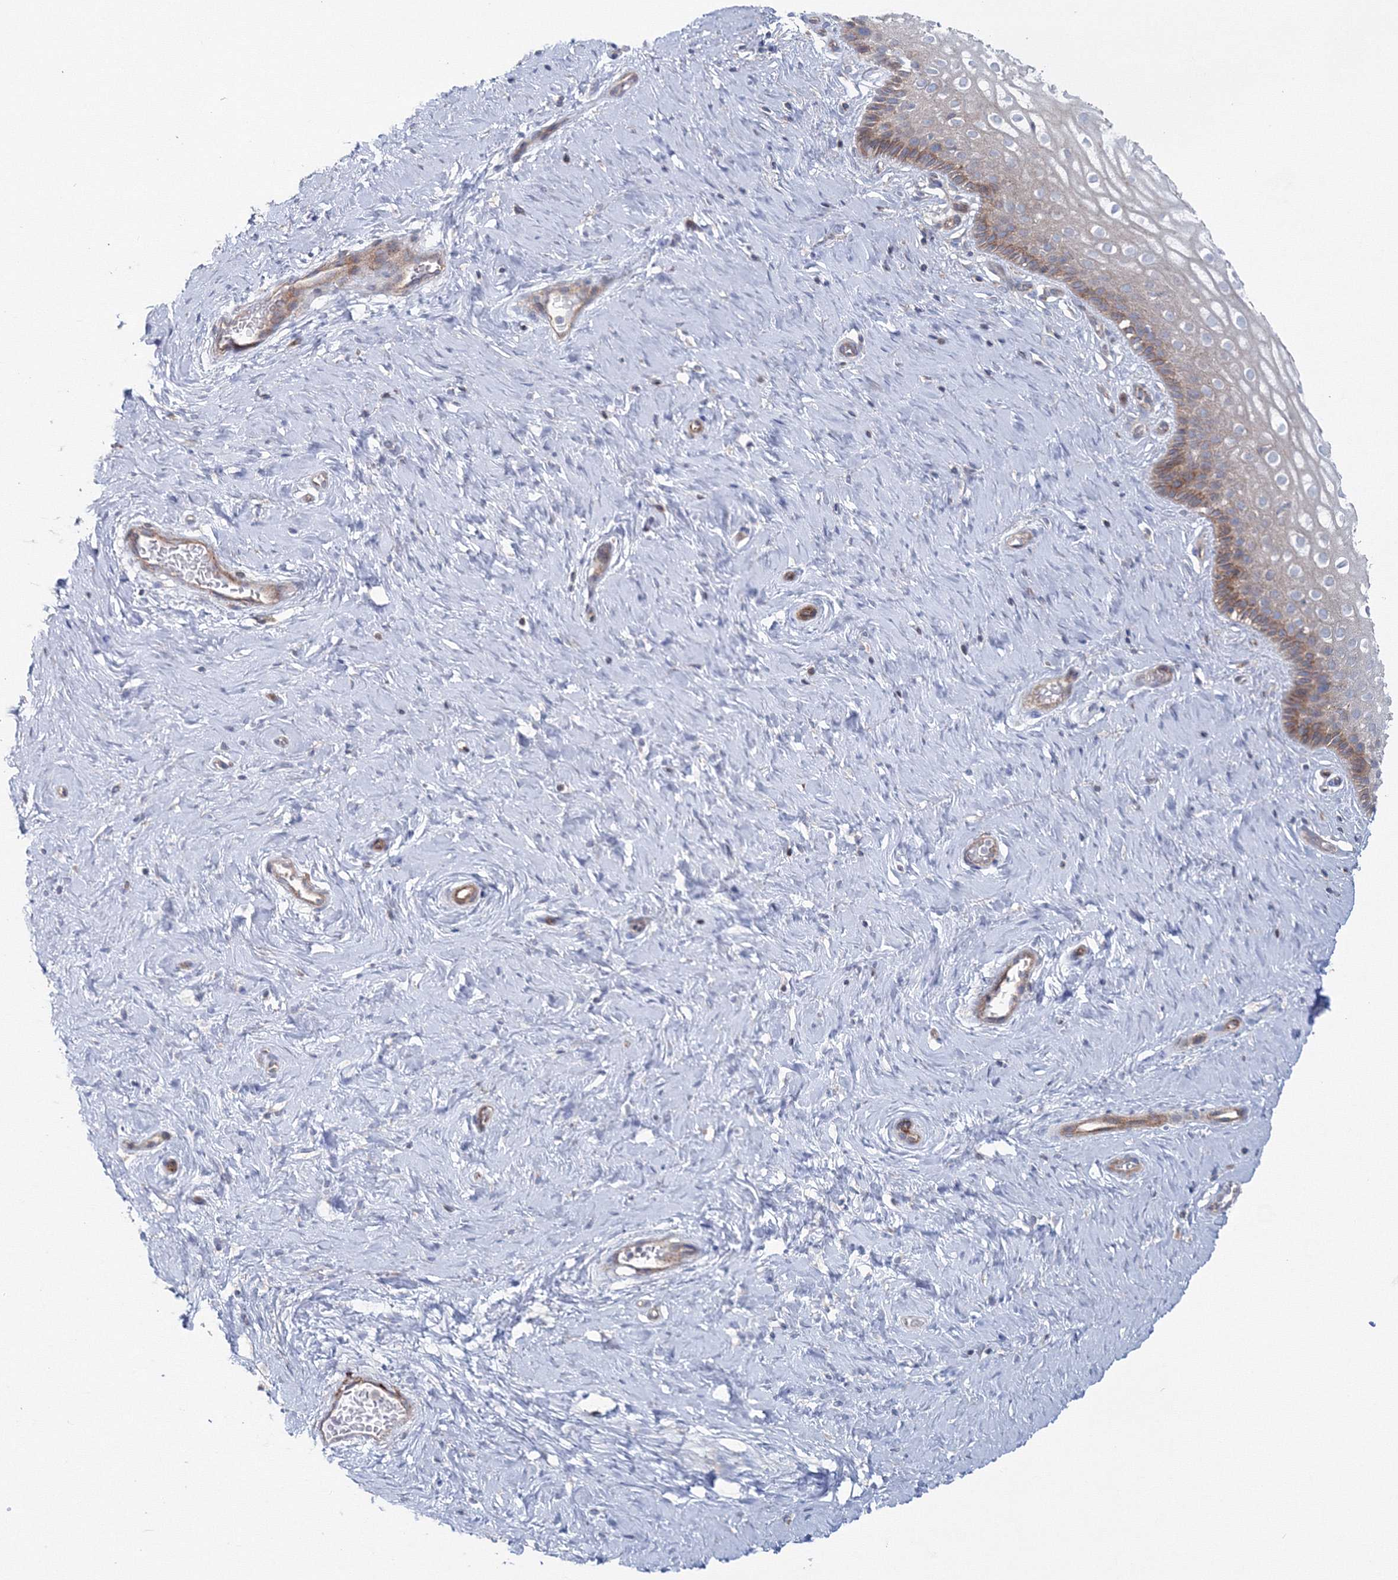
{"staining": {"intensity": "moderate", "quantity": "25%-75%", "location": "cytoplasmic/membranous"}, "tissue": "cervix", "cell_type": "Glandular cells", "image_type": "normal", "snomed": [{"axis": "morphology", "description": "Normal tissue, NOS"}, {"axis": "topography", "description": "Cervix"}], "caption": "Cervix stained with DAB (3,3'-diaminobenzidine) immunohistochemistry (IHC) demonstrates medium levels of moderate cytoplasmic/membranous expression in about 25%-75% of glandular cells.", "gene": "GGA2", "patient": {"sex": "female", "age": 33}}